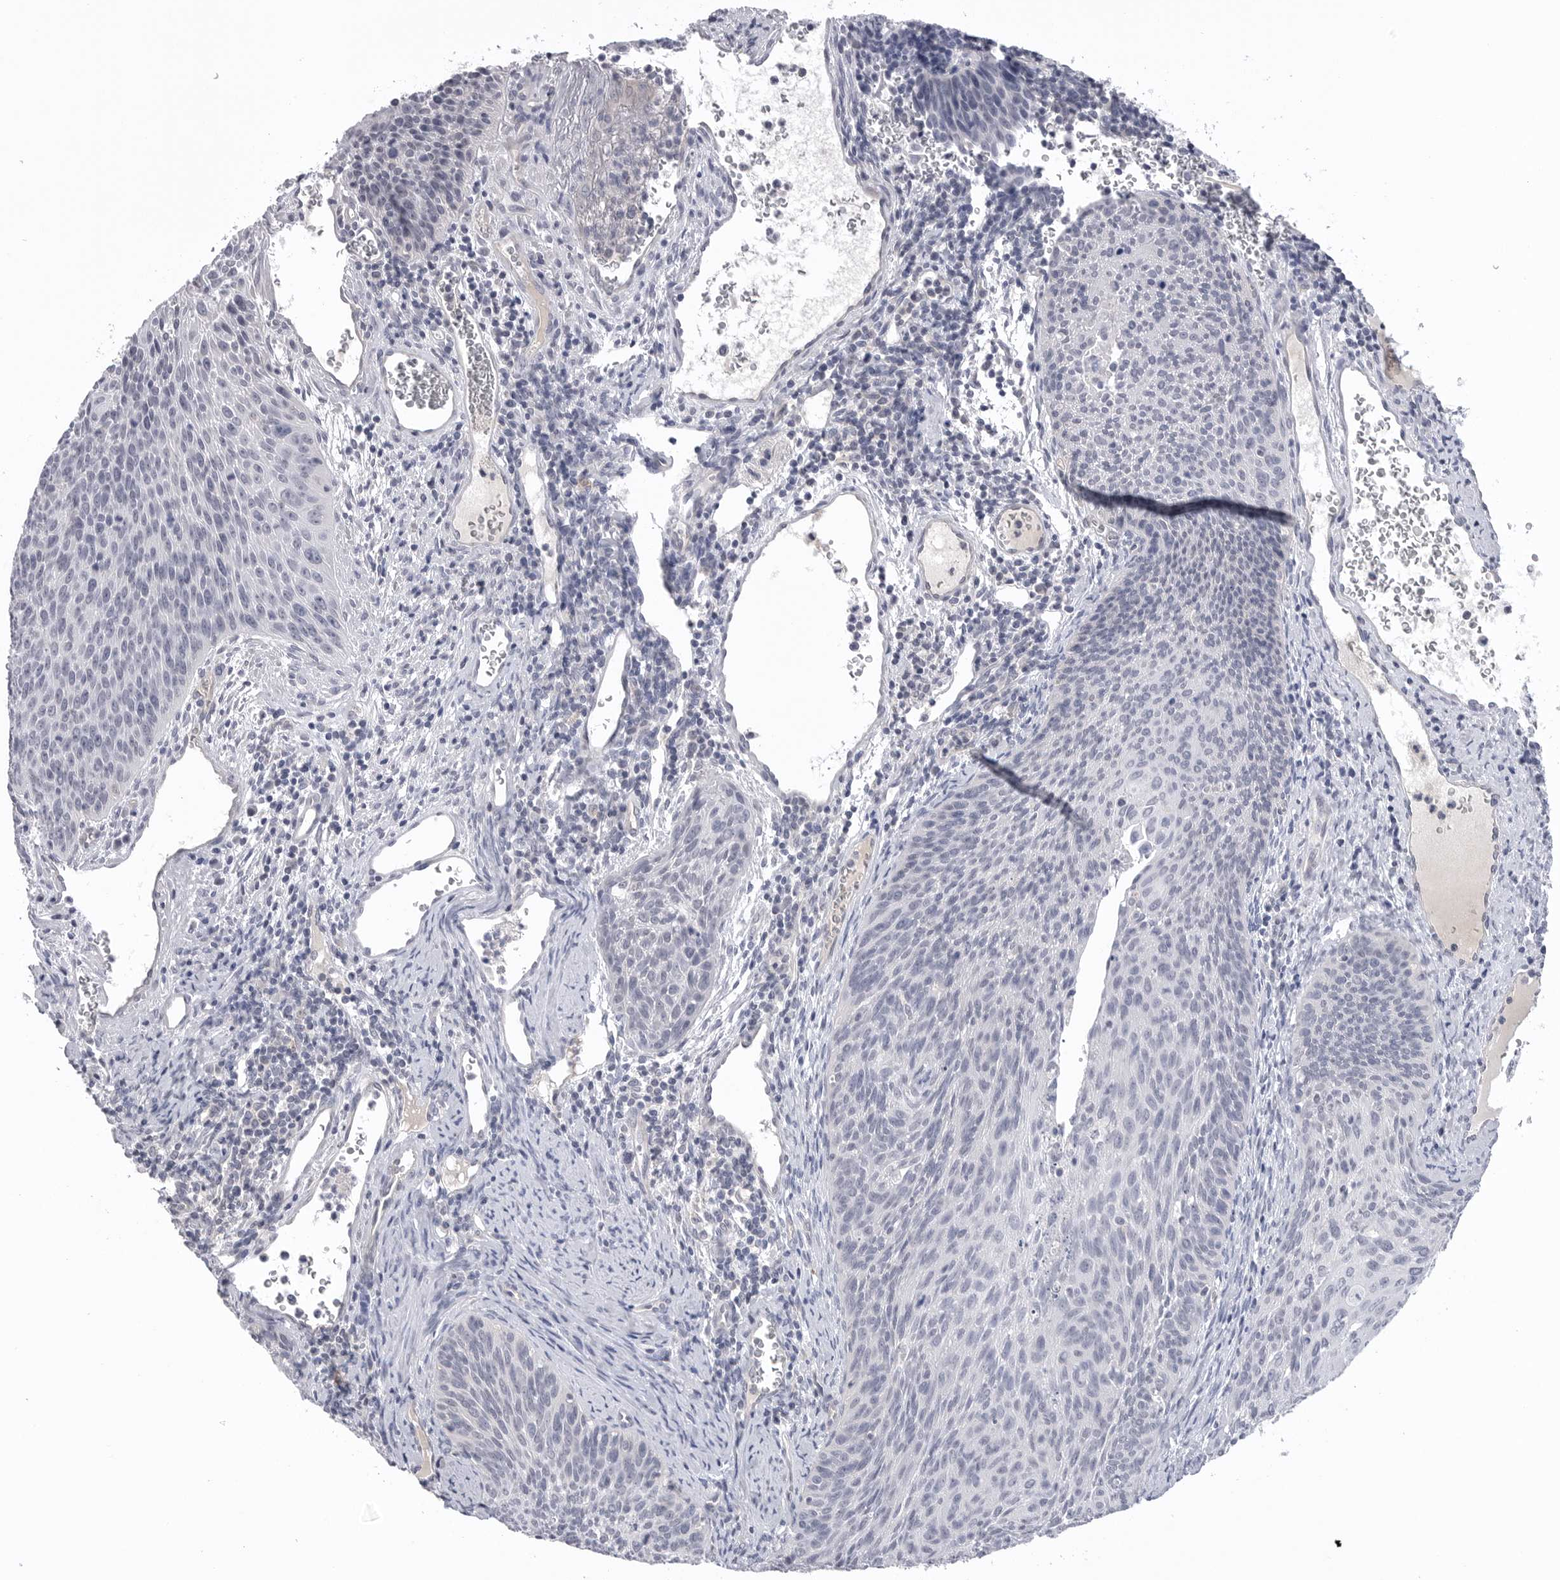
{"staining": {"intensity": "negative", "quantity": "none", "location": "none"}, "tissue": "cervical cancer", "cell_type": "Tumor cells", "image_type": "cancer", "snomed": [{"axis": "morphology", "description": "Squamous cell carcinoma, NOS"}, {"axis": "topography", "description": "Cervix"}], "caption": "Immunohistochemistry of human cervical cancer exhibits no expression in tumor cells.", "gene": "DLGAP3", "patient": {"sex": "female", "age": 55}}